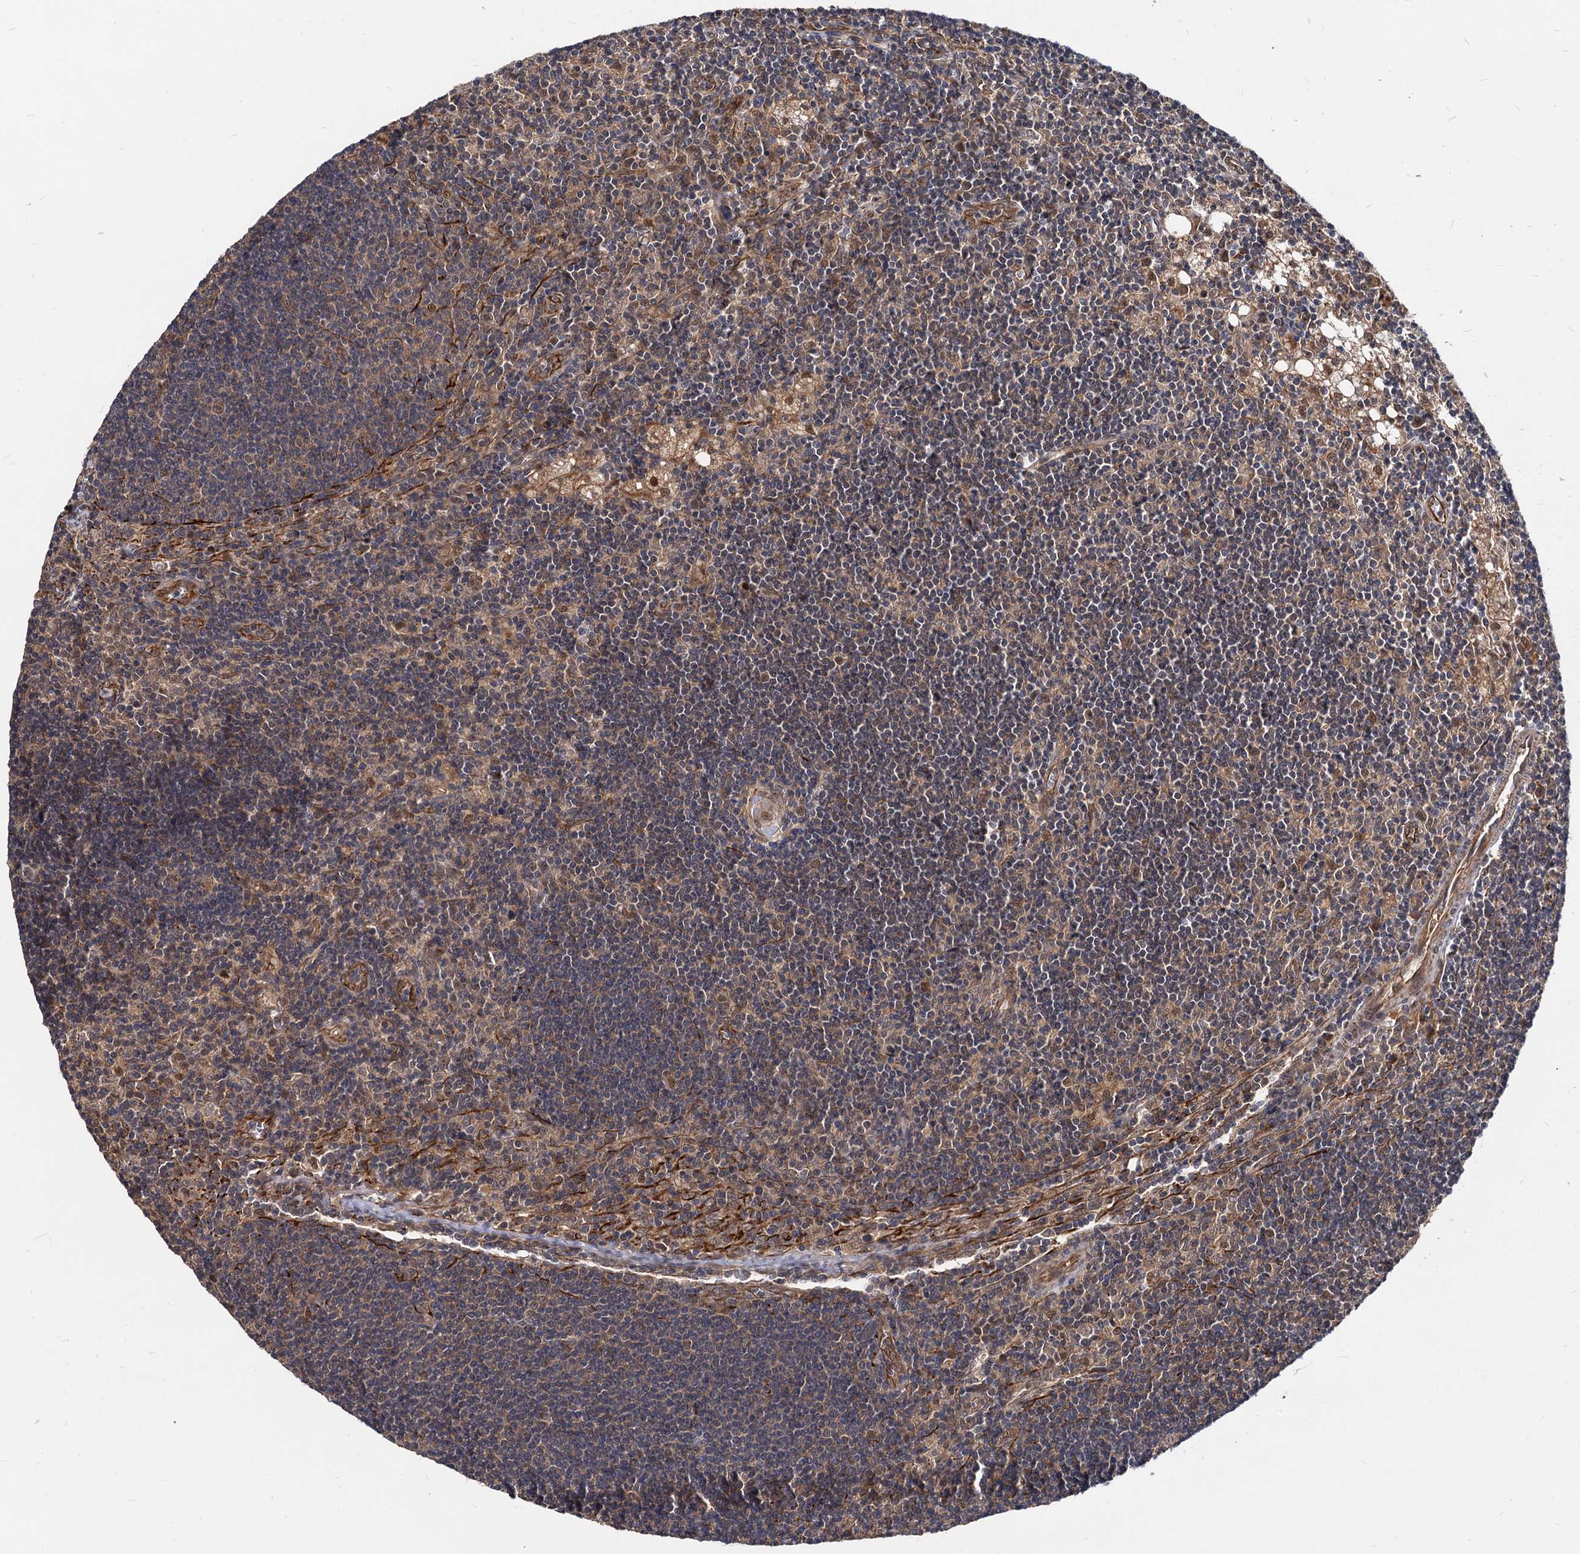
{"staining": {"intensity": "weak", "quantity": "25%-75%", "location": "cytoplasmic/membranous"}, "tissue": "lymph node", "cell_type": "Germinal center cells", "image_type": "normal", "snomed": [{"axis": "morphology", "description": "Normal tissue, NOS"}, {"axis": "topography", "description": "Lymph node"}], "caption": "Human lymph node stained with a brown dye shows weak cytoplasmic/membranous positive expression in about 25%-75% of germinal center cells.", "gene": "PSMD4", "patient": {"sex": "male", "age": 24}}